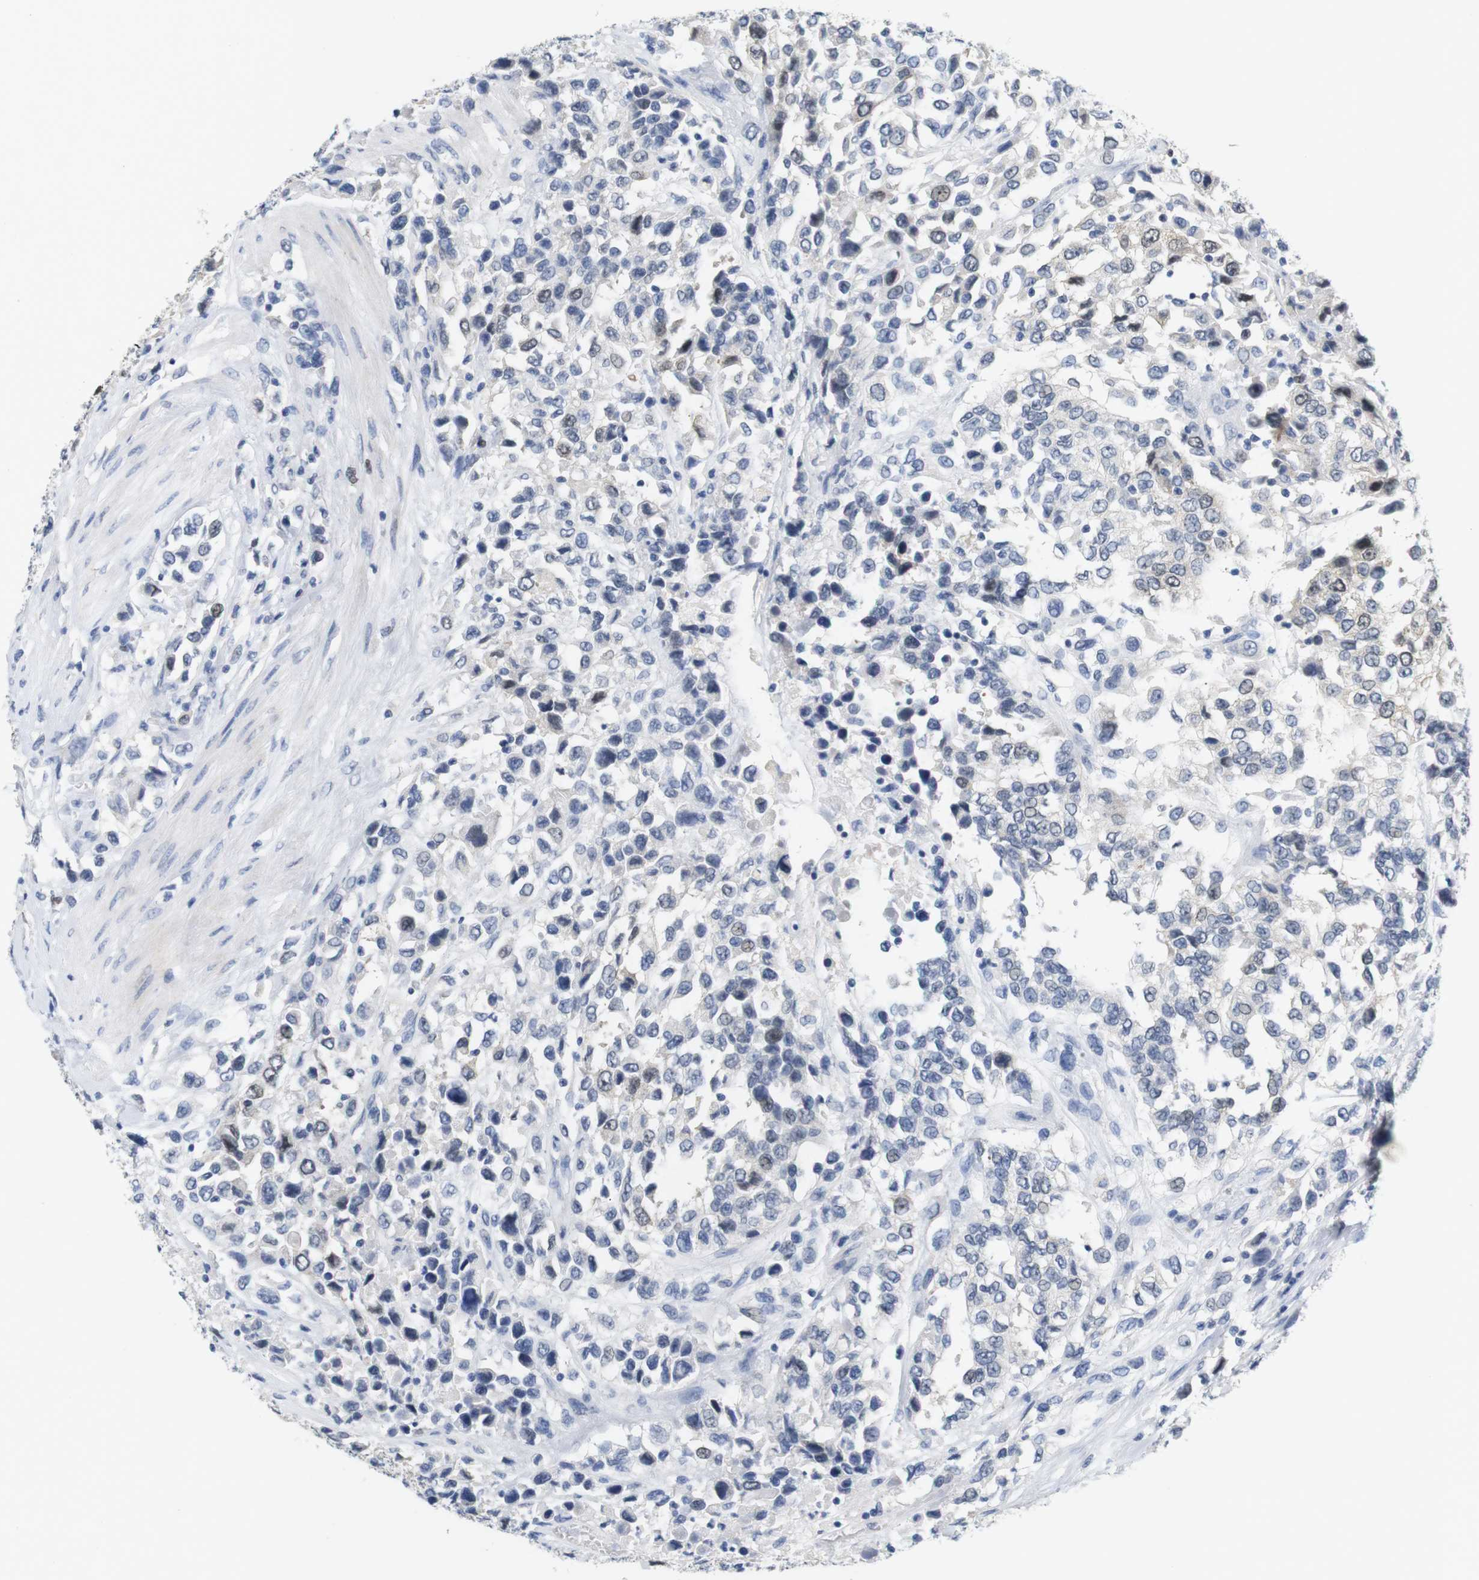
{"staining": {"intensity": "weak", "quantity": "<25%", "location": "nuclear"}, "tissue": "urothelial cancer", "cell_type": "Tumor cells", "image_type": "cancer", "snomed": [{"axis": "morphology", "description": "Urothelial carcinoma, High grade"}, {"axis": "topography", "description": "Urinary bladder"}], "caption": "Immunohistochemistry (IHC) of human urothelial cancer shows no expression in tumor cells.", "gene": "CDK2", "patient": {"sex": "female", "age": 80}}